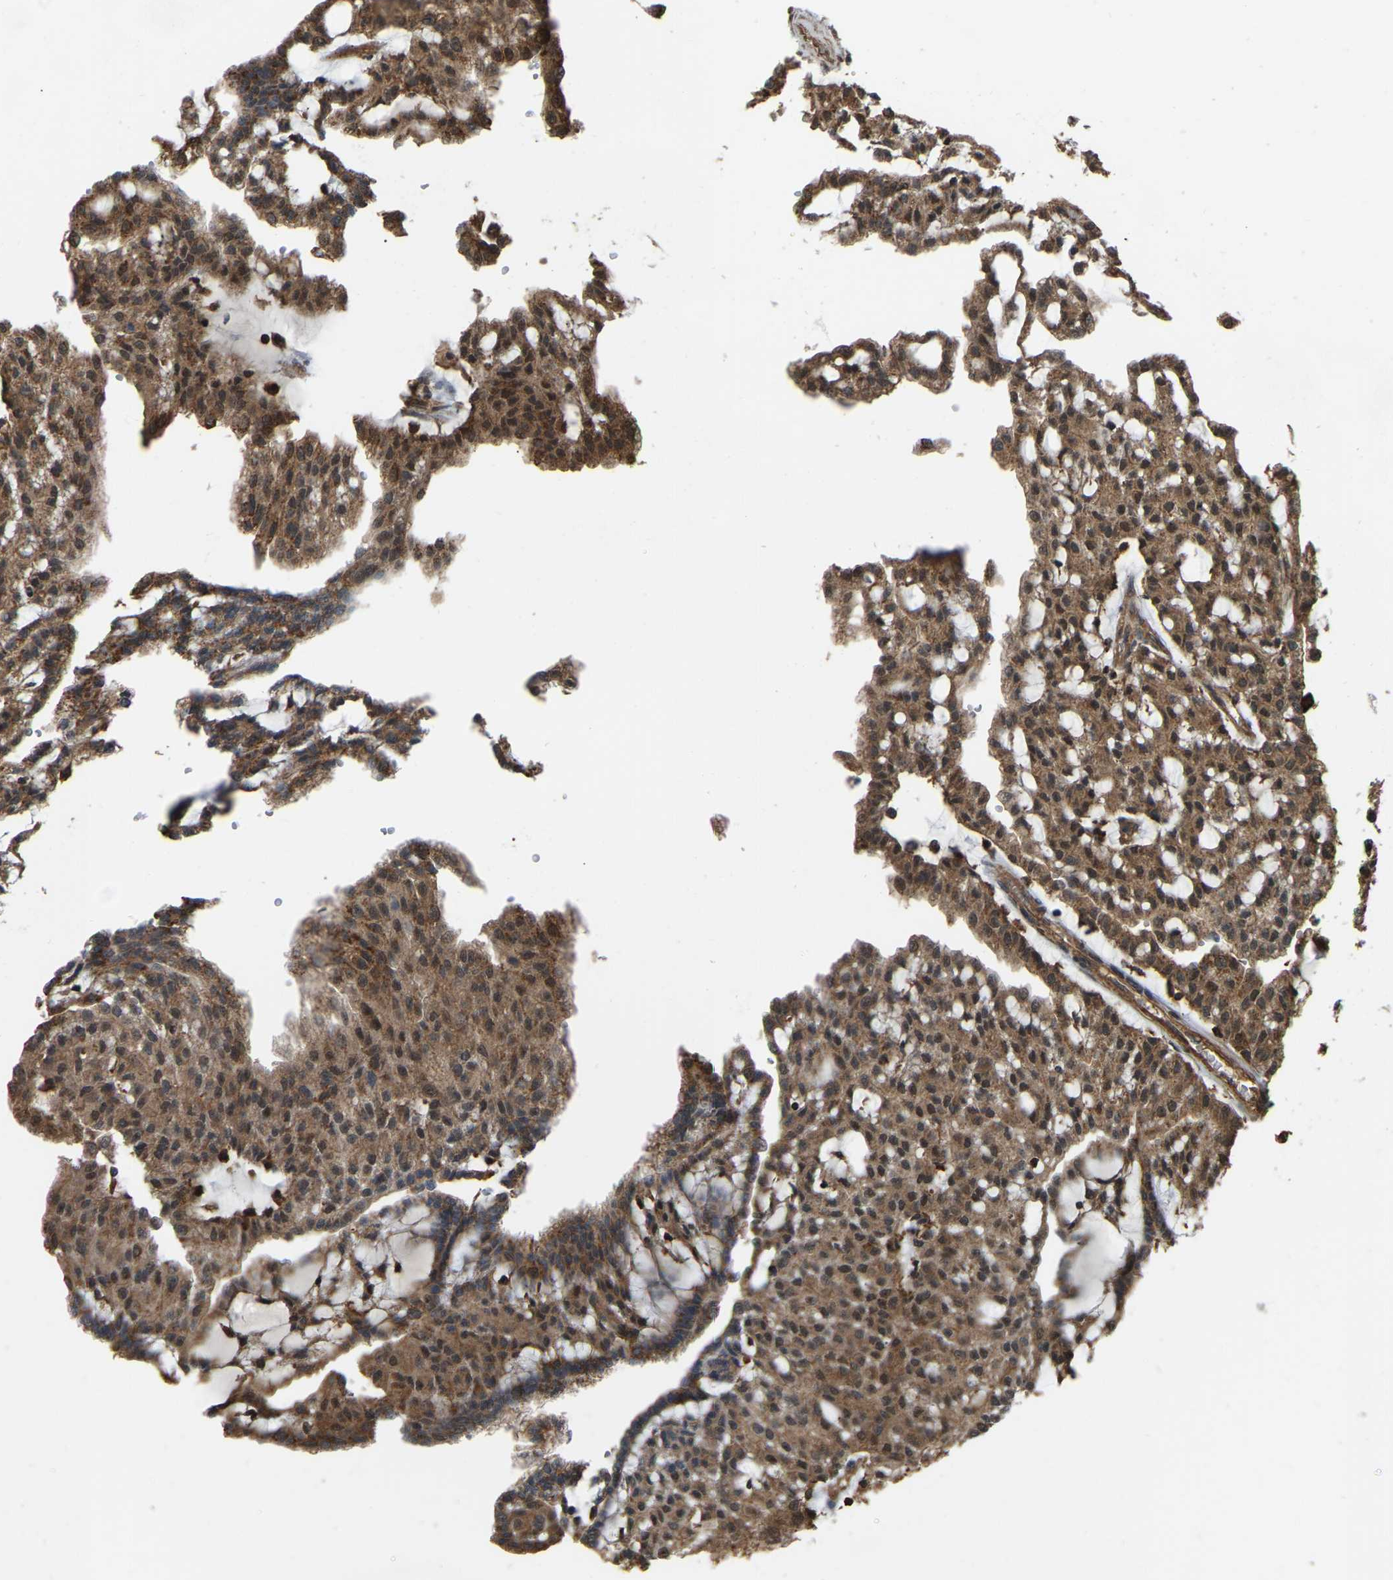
{"staining": {"intensity": "moderate", "quantity": ">75%", "location": "cytoplasmic/membranous,nuclear"}, "tissue": "renal cancer", "cell_type": "Tumor cells", "image_type": "cancer", "snomed": [{"axis": "morphology", "description": "Adenocarcinoma, NOS"}, {"axis": "topography", "description": "Kidney"}], "caption": "Adenocarcinoma (renal) tissue reveals moderate cytoplasmic/membranous and nuclear positivity in about >75% of tumor cells", "gene": "SAMD9L", "patient": {"sex": "male", "age": 63}}